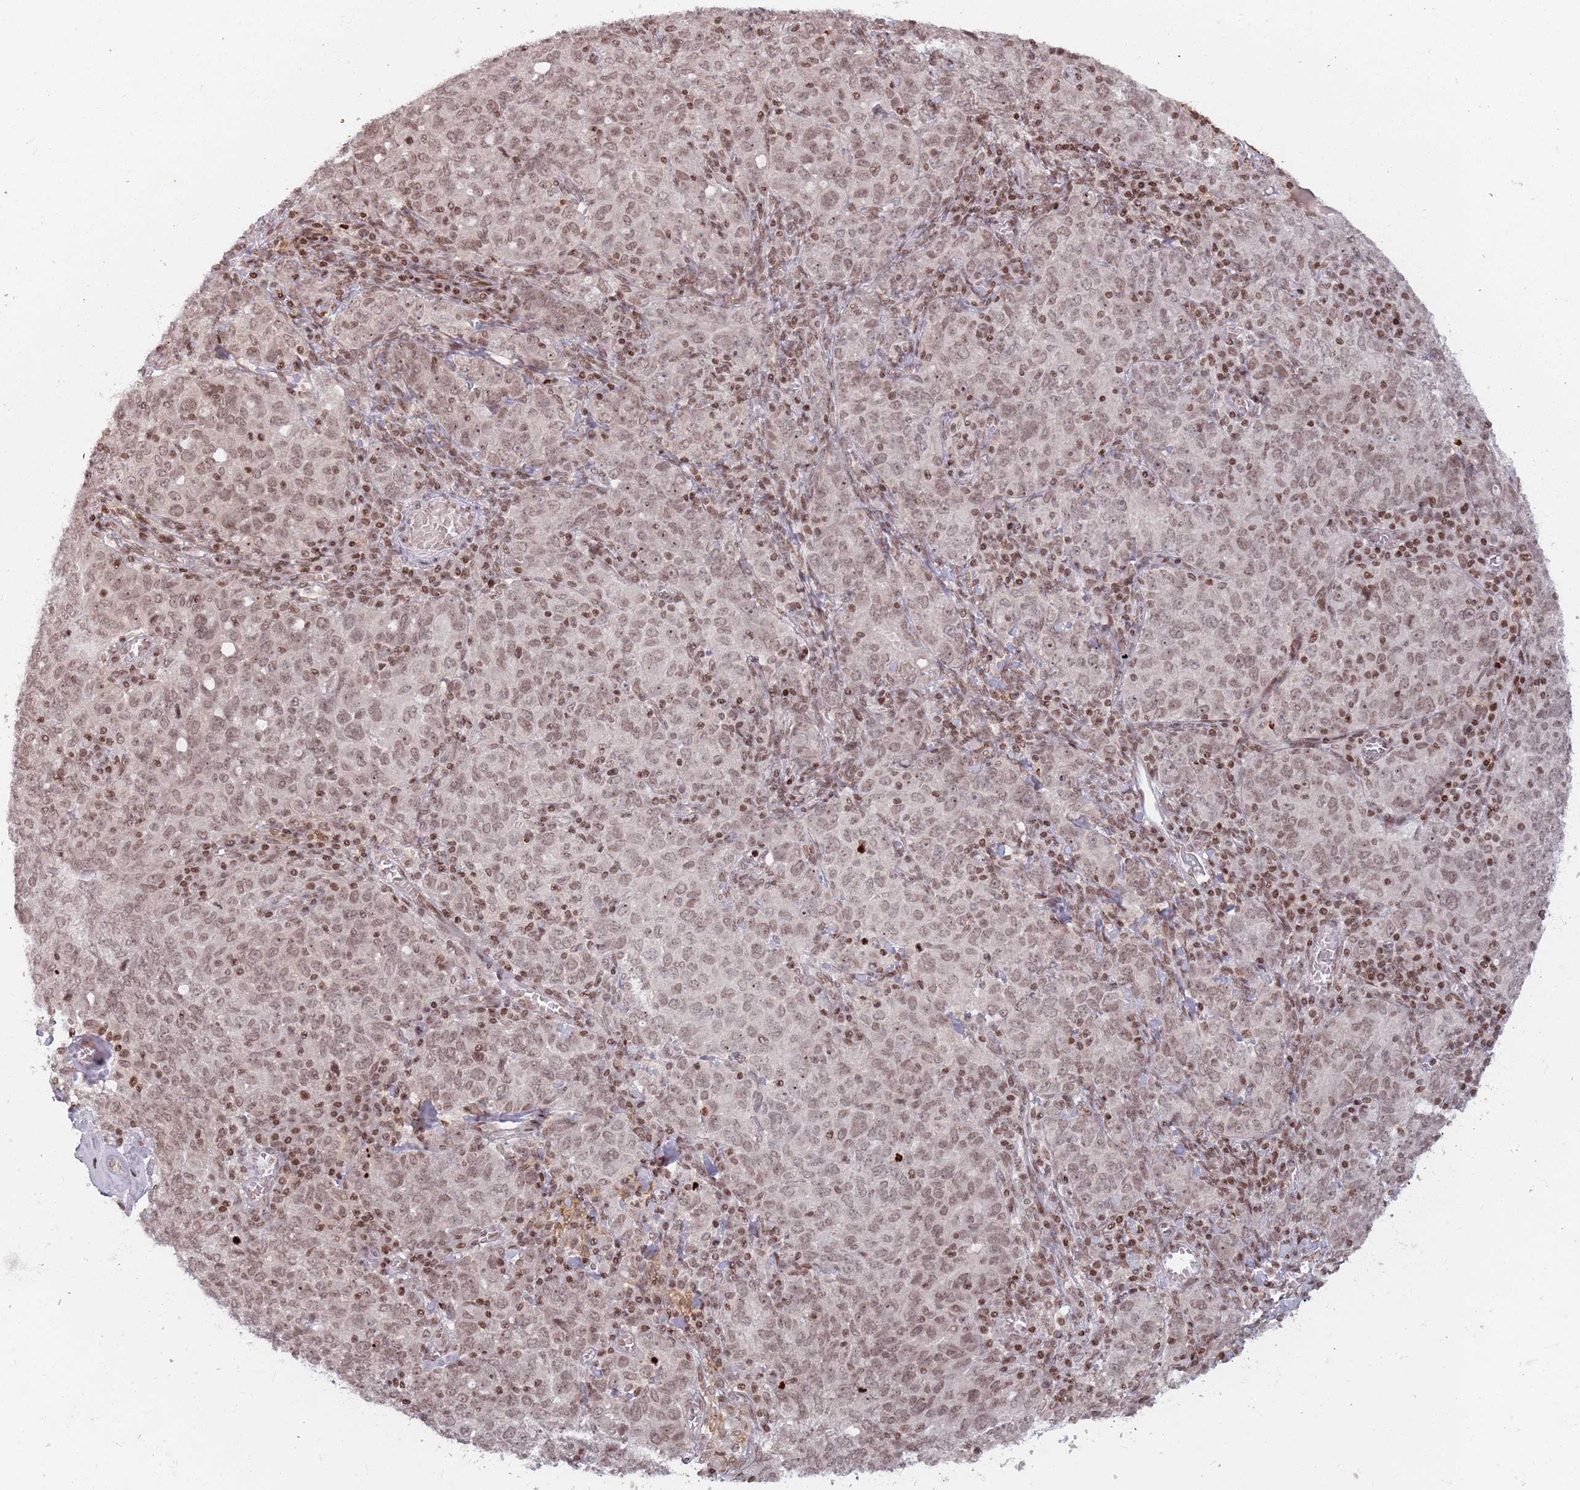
{"staining": {"intensity": "weak", "quantity": ">75%", "location": "nuclear"}, "tissue": "ovarian cancer", "cell_type": "Tumor cells", "image_type": "cancer", "snomed": [{"axis": "morphology", "description": "Carcinoma, endometroid"}, {"axis": "topography", "description": "Ovary"}], "caption": "Ovarian cancer (endometroid carcinoma) stained for a protein (brown) displays weak nuclear positive expression in about >75% of tumor cells.", "gene": "SH3RF3", "patient": {"sex": "female", "age": 62}}